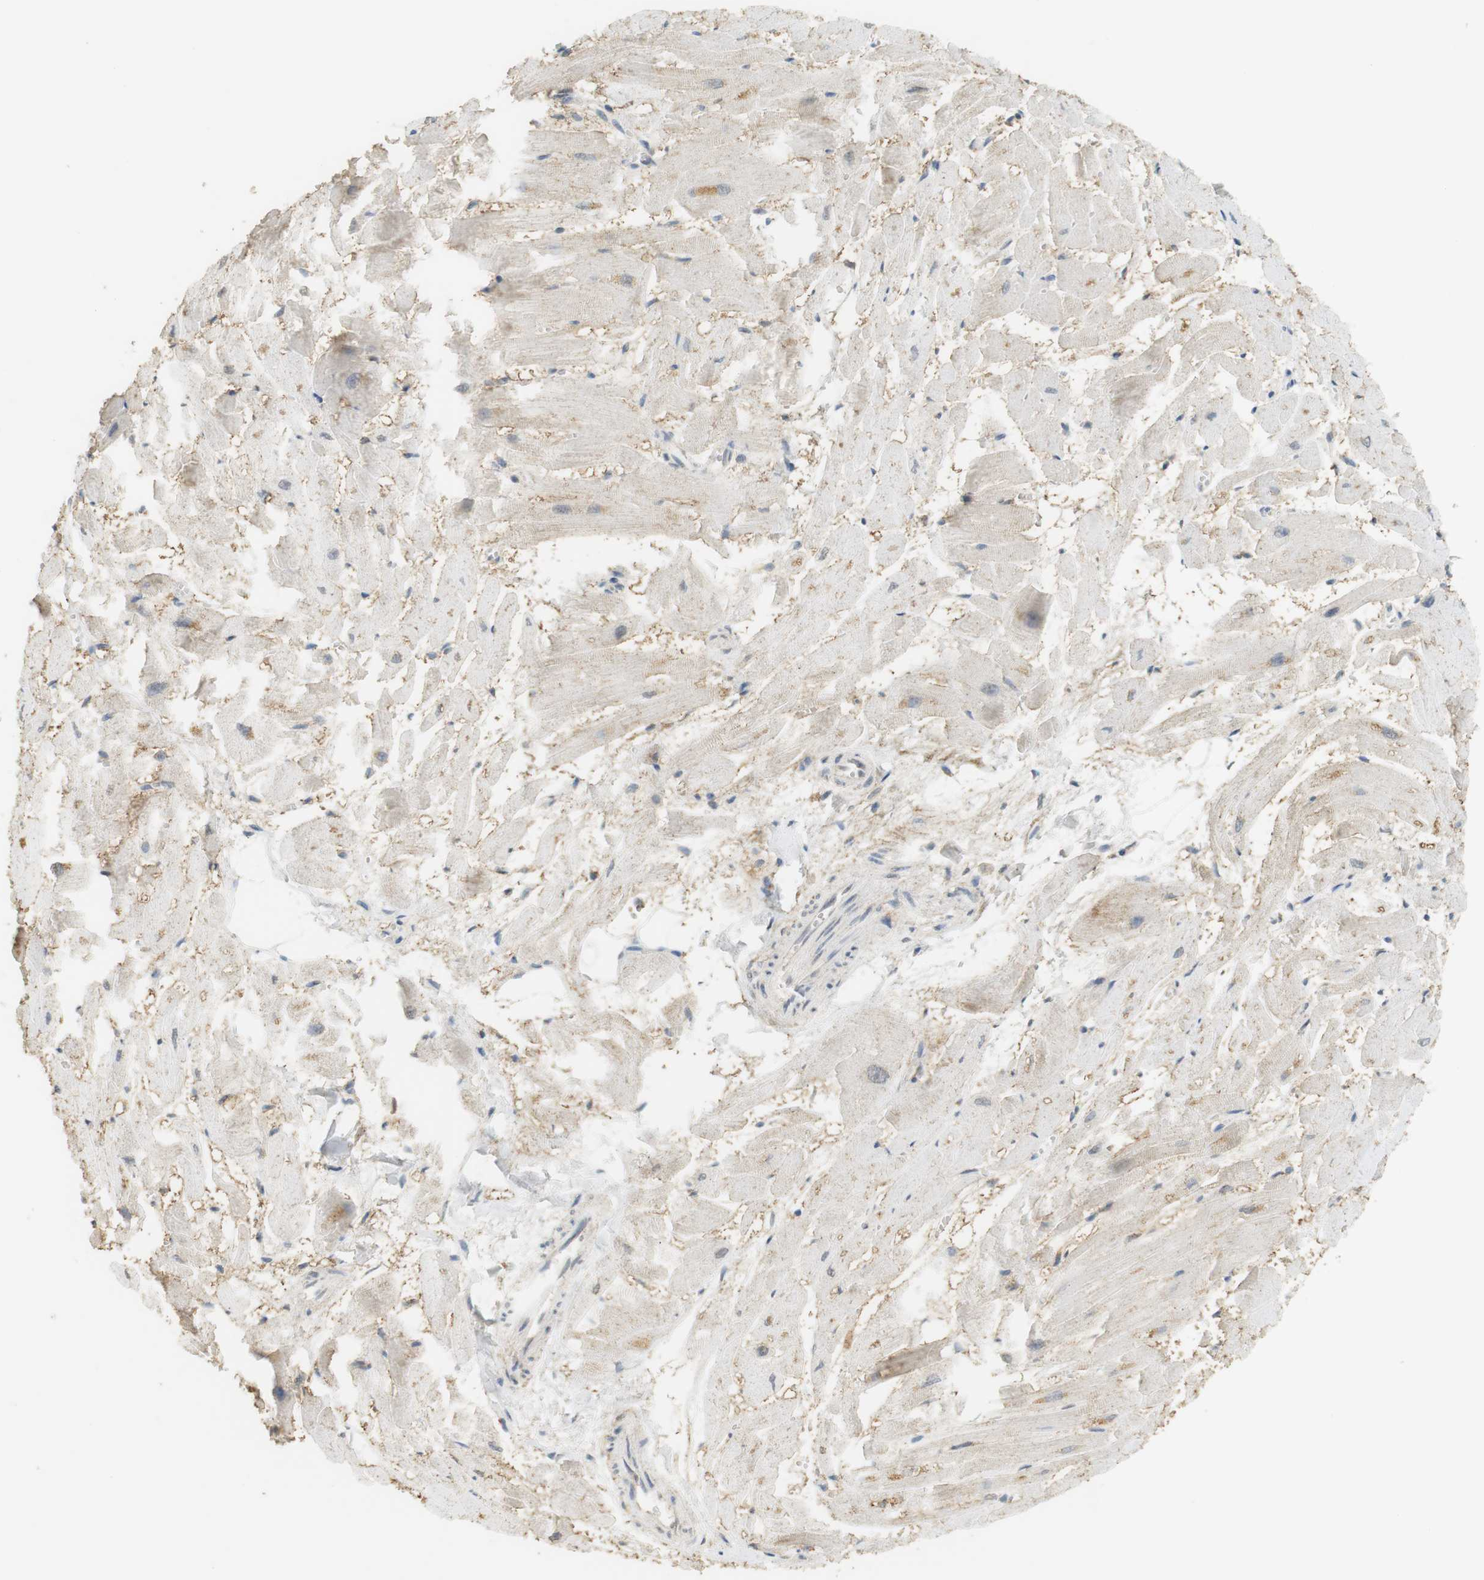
{"staining": {"intensity": "weak", "quantity": "<25%", "location": "cytoplasmic/membranous"}, "tissue": "heart muscle", "cell_type": "Cardiomyocytes", "image_type": "normal", "snomed": [{"axis": "morphology", "description": "Normal tissue, NOS"}, {"axis": "topography", "description": "Heart"}], "caption": "Cardiomyocytes are negative for protein expression in unremarkable human heart muscle. The staining is performed using DAB (3,3'-diaminobenzidine) brown chromogen with nuclei counter-stained in using hematoxylin.", "gene": "TTK", "patient": {"sex": "female", "age": 19}}